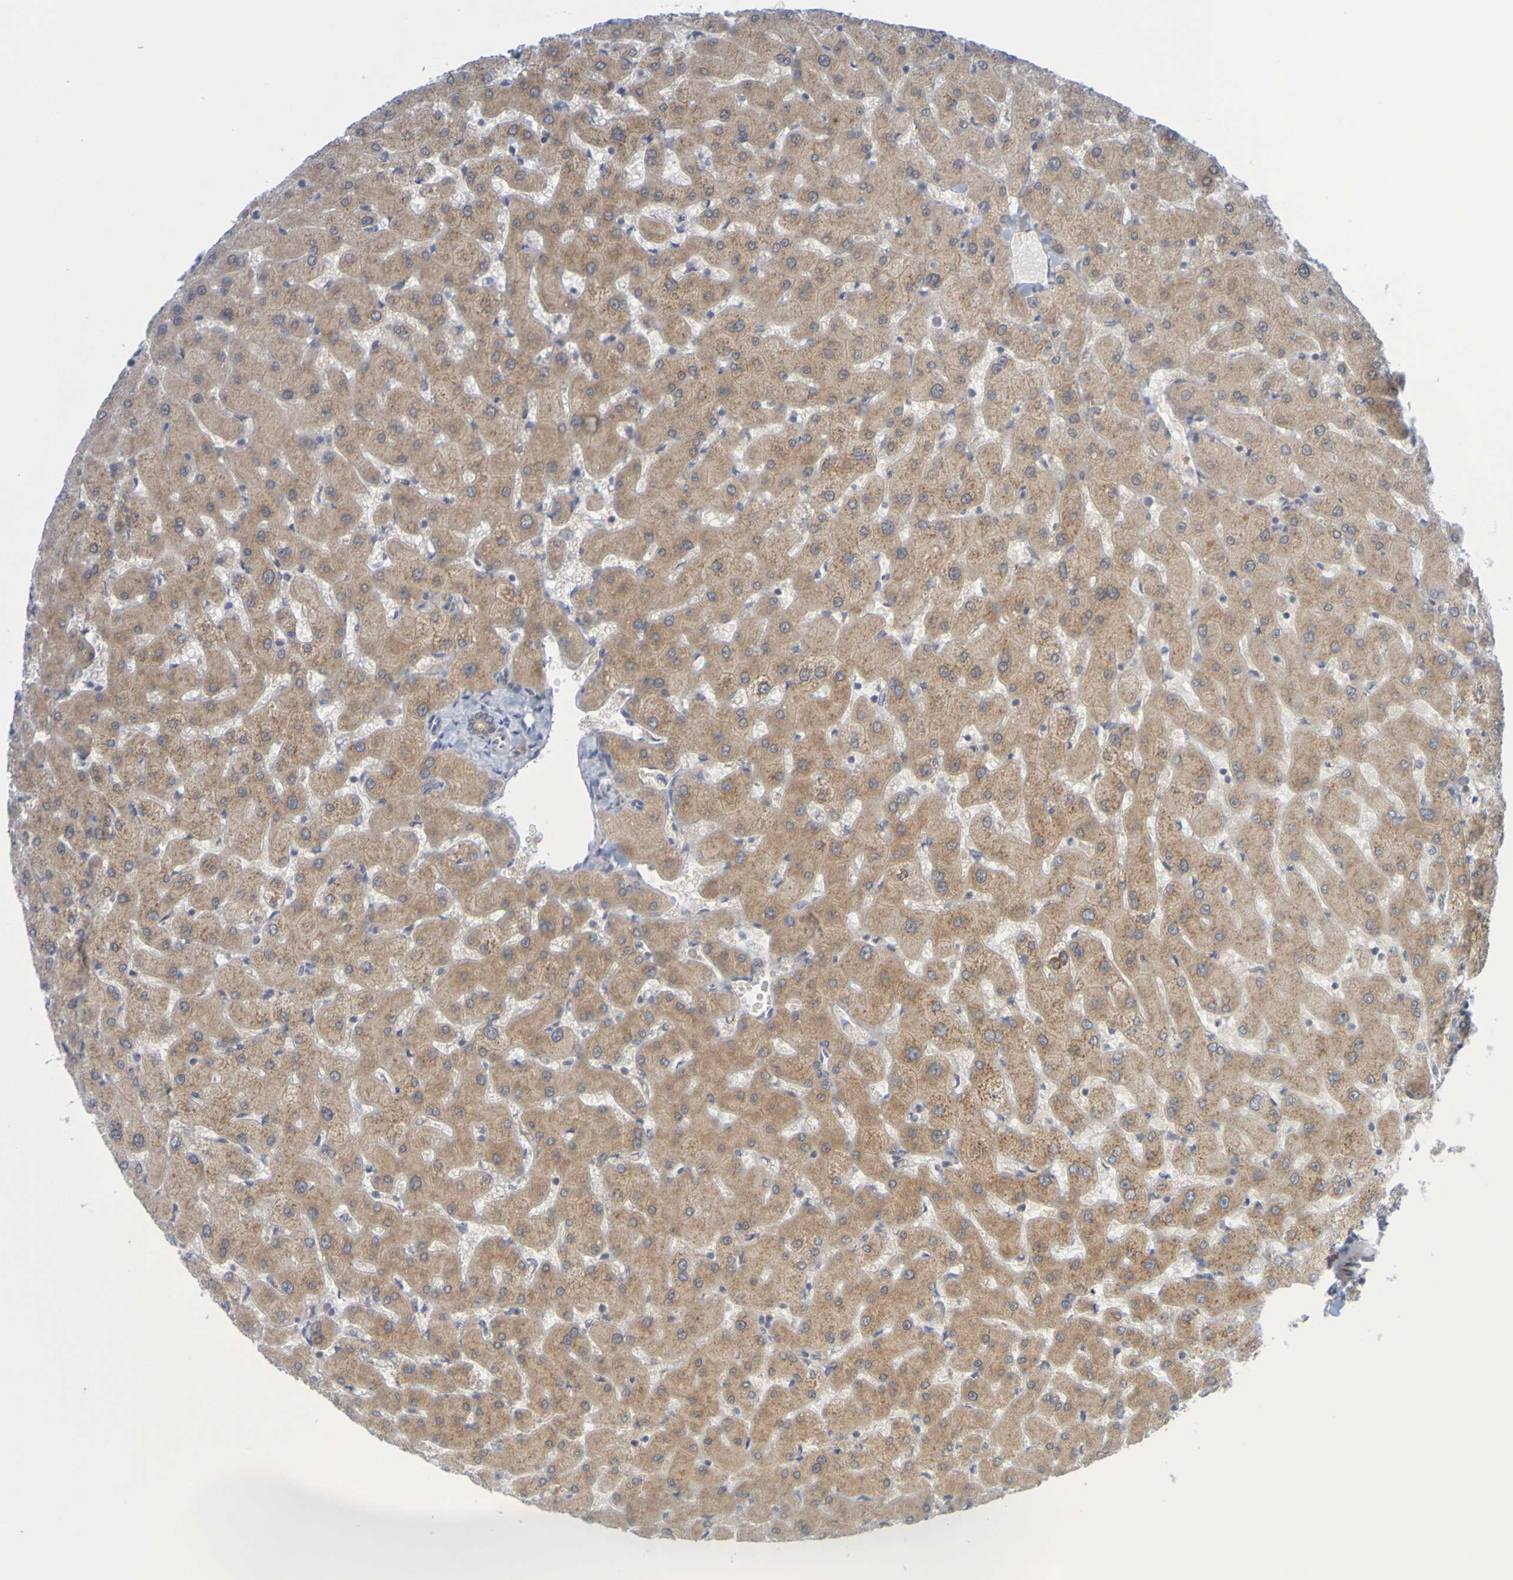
{"staining": {"intensity": "moderate", "quantity": ">75%", "location": "cytoplasmic/membranous"}, "tissue": "liver", "cell_type": "Cholangiocytes", "image_type": "normal", "snomed": [{"axis": "morphology", "description": "Normal tissue, NOS"}, {"axis": "topography", "description": "Liver"}], "caption": "Protein expression analysis of unremarkable liver demonstrates moderate cytoplasmic/membranous positivity in about >75% of cholangiocytes. (Brightfield microscopy of DAB IHC at high magnification).", "gene": "MOGS", "patient": {"sex": "female", "age": 63}}